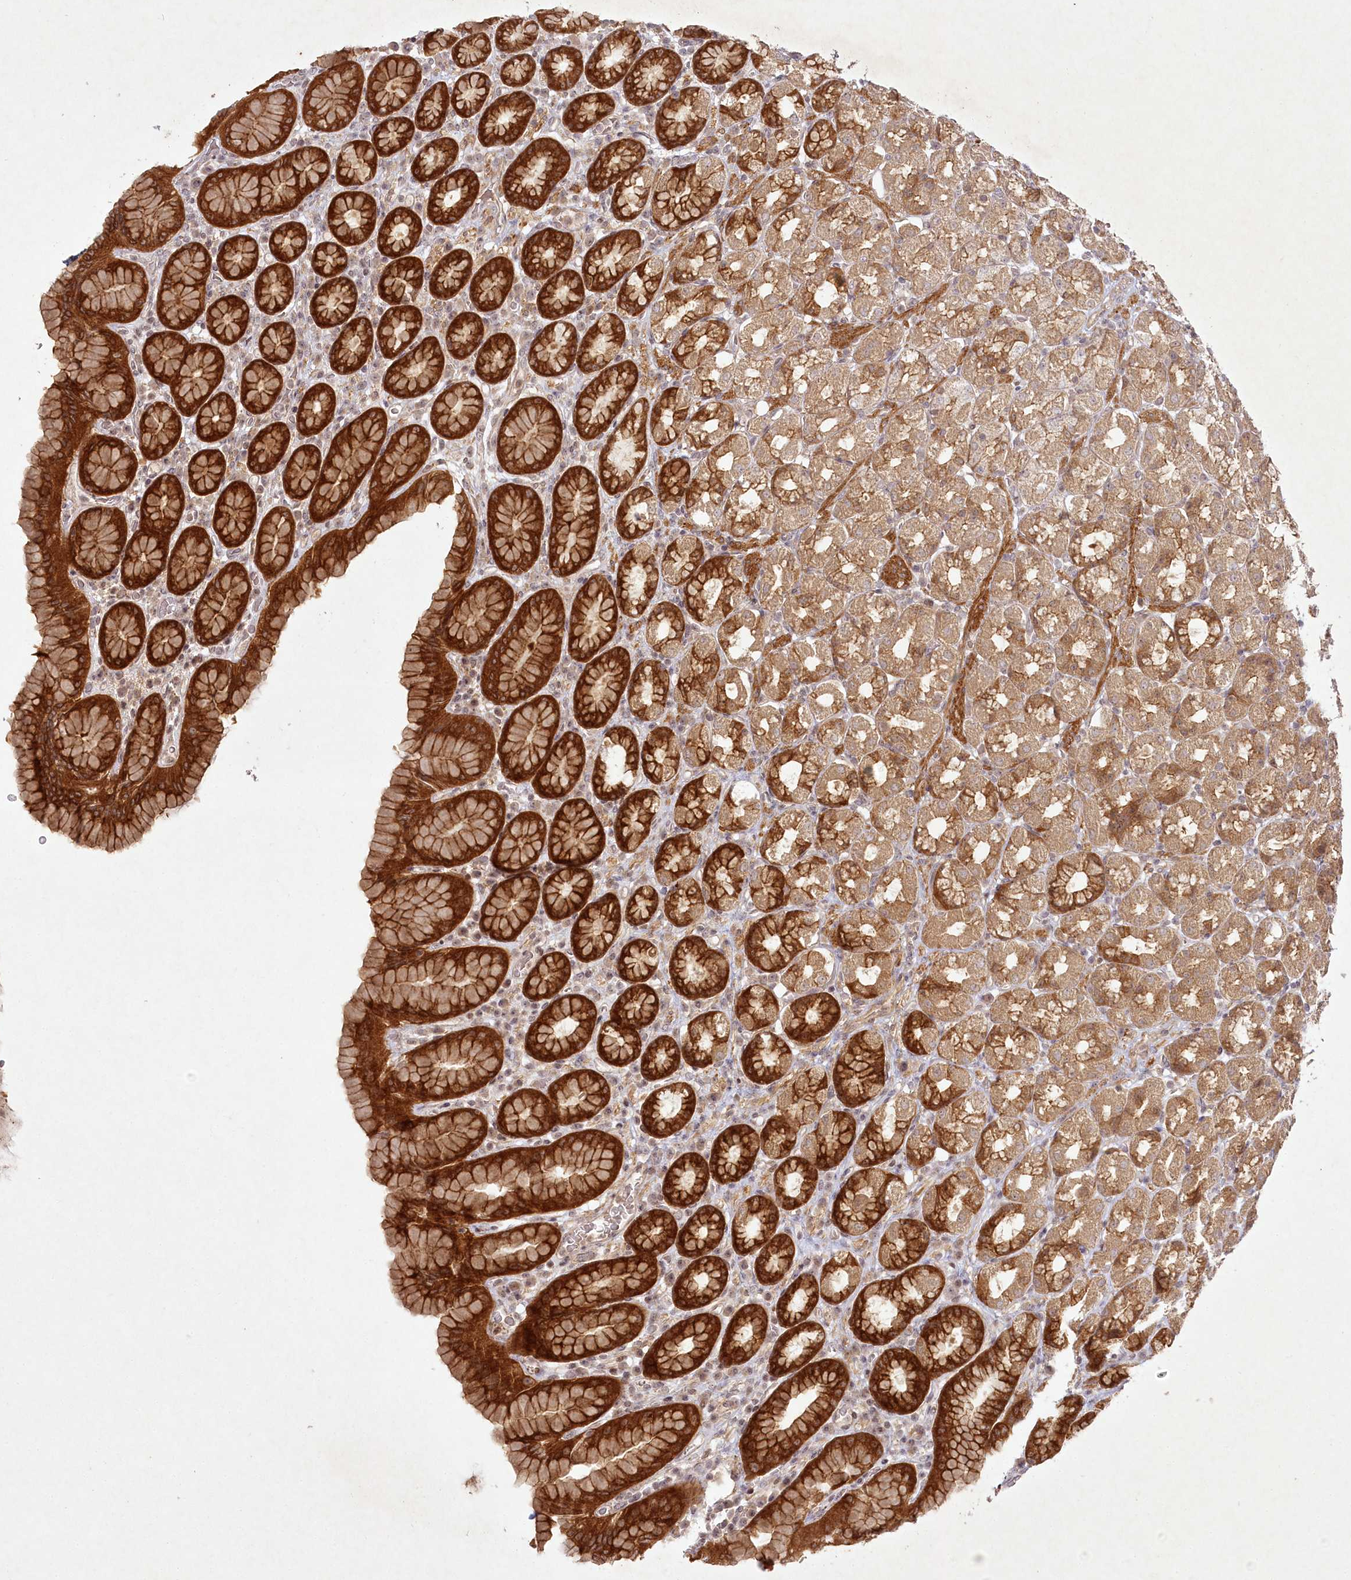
{"staining": {"intensity": "strong", "quantity": ">75%", "location": "cytoplasmic/membranous"}, "tissue": "stomach", "cell_type": "Glandular cells", "image_type": "normal", "snomed": [{"axis": "morphology", "description": "Normal tissue, NOS"}, {"axis": "topography", "description": "Stomach, upper"}], "caption": "Unremarkable stomach displays strong cytoplasmic/membranous staining in about >75% of glandular cells, visualized by immunohistochemistry.", "gene": "SH2D3A", "patient": {"sex": "male", "age": 68}}